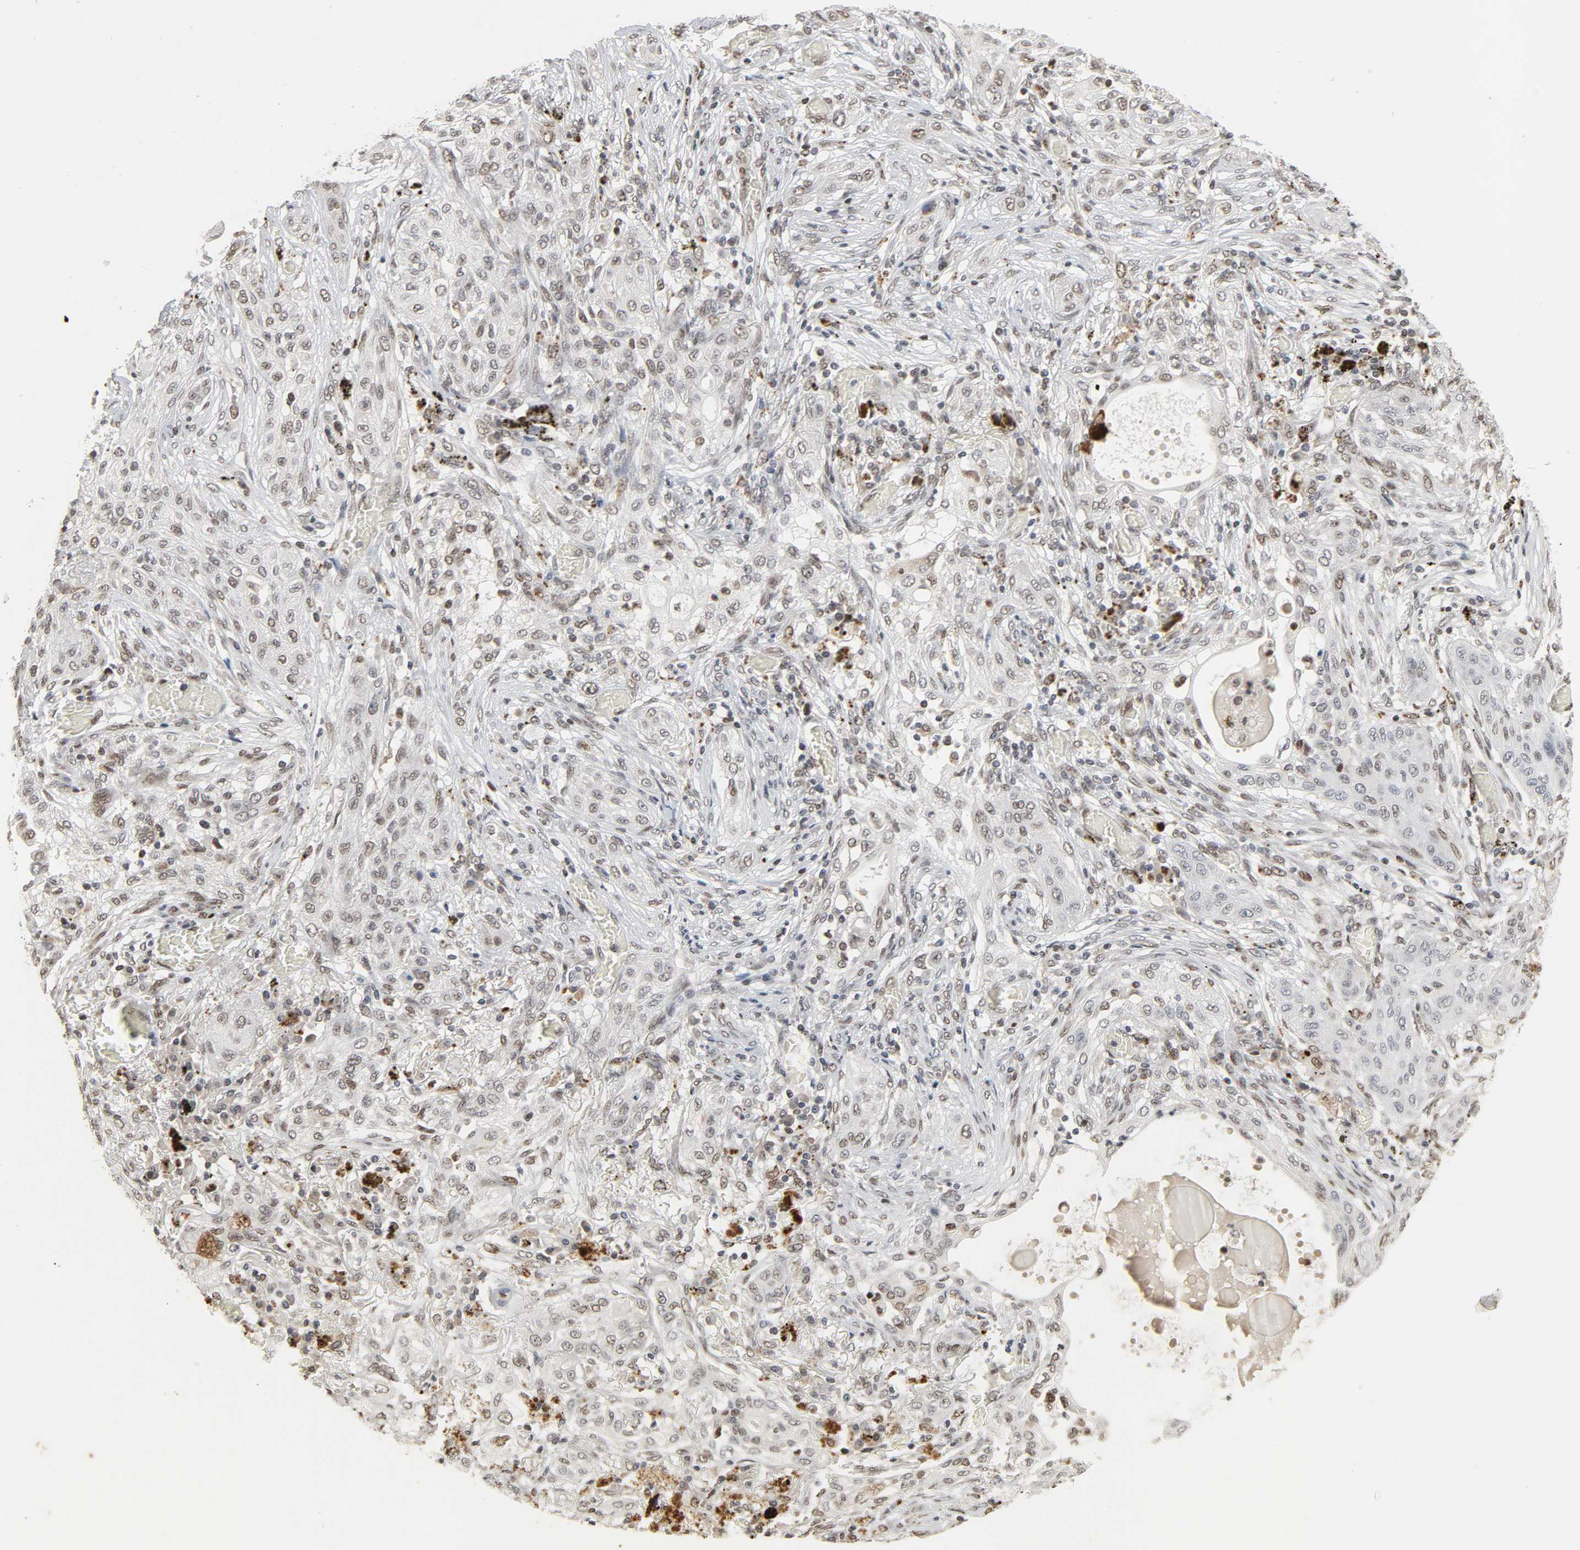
{"staining": {"intensity": "negative", "quantity": "none", "location": "none"}, "tissue": "lung cancer", "cell_type": "Tumor cells", "image_type": "cancer", "snomed": [{"axis": "morphology", "description": "Squamous cell carcinoma, NOS"}, {"axis": "topography", "description": "Lung"}], "caption": "Lung cancer (squamous cell carcinoma) stained for a protein using immunohistochemistry (IHC) reveals no expression tumor cells.", "gene": "DAZAP1", "patient": {"sex": "female", "age": 47}}